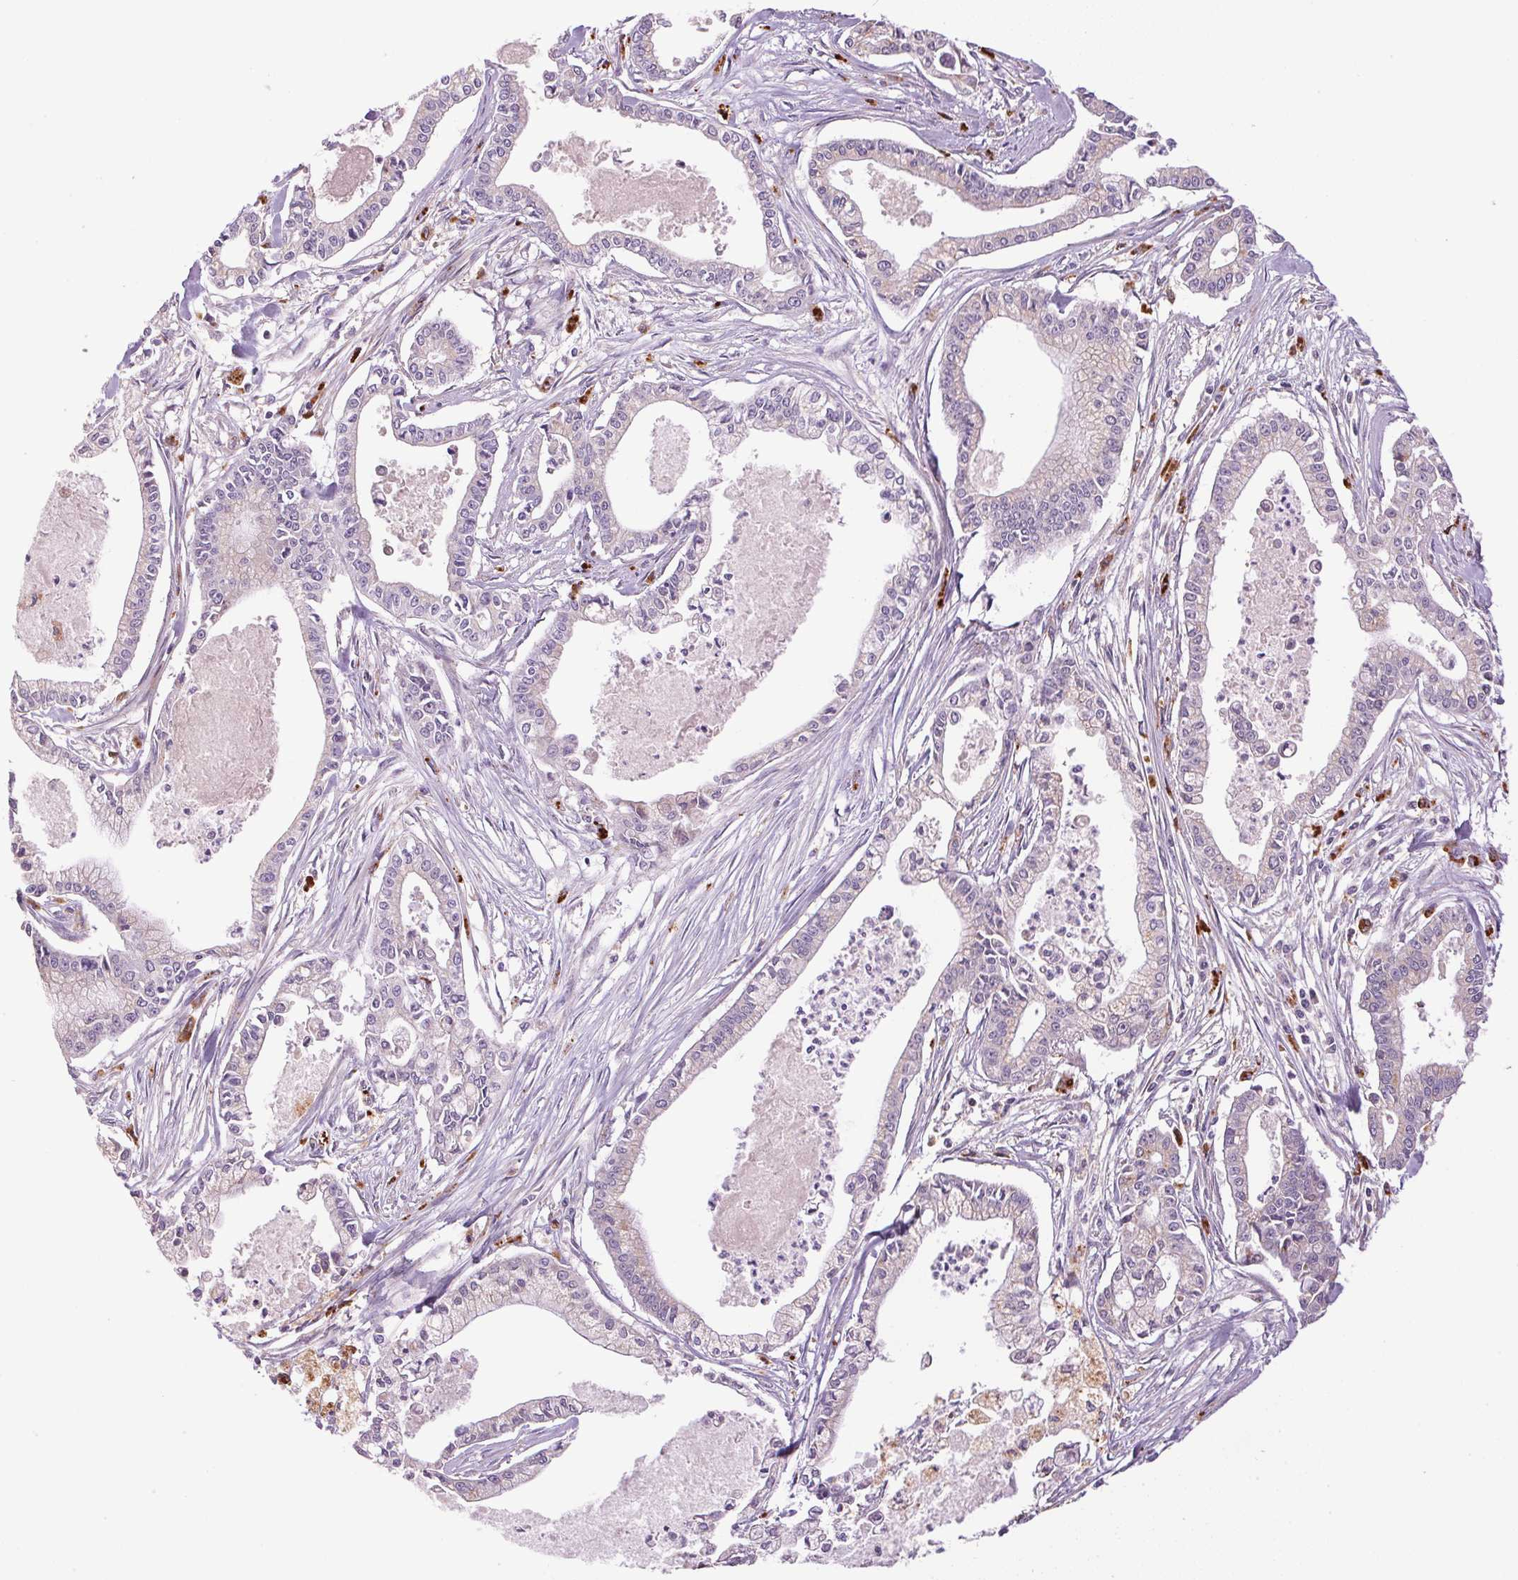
{"staining": {"intensity": "negative", "quantity": "none", "location": "none"}, "tissue": "pancreatic cancer", "cell_type": "Tumor cells", "image_type": "cancer", "snomed": [{"axis": "morphology", "description": "Adenocarcinoma, NOS"}, {"axis": "topography", "description": "Pancreas"}], "caption": "An immunohistochemistry (IHC) photomicrograph of pancreatic adenocarcinoma is shown. There is no staining in tumor cells of pancreatic adenocarcinoma. The staining was performed using DAB to visualize the protein expression in brown, while the nuclei were stained in blue with hematoxylin (Magnification: 20x).", "gene": "ADH5", "patient": {"sex": "female", "age": 65}}